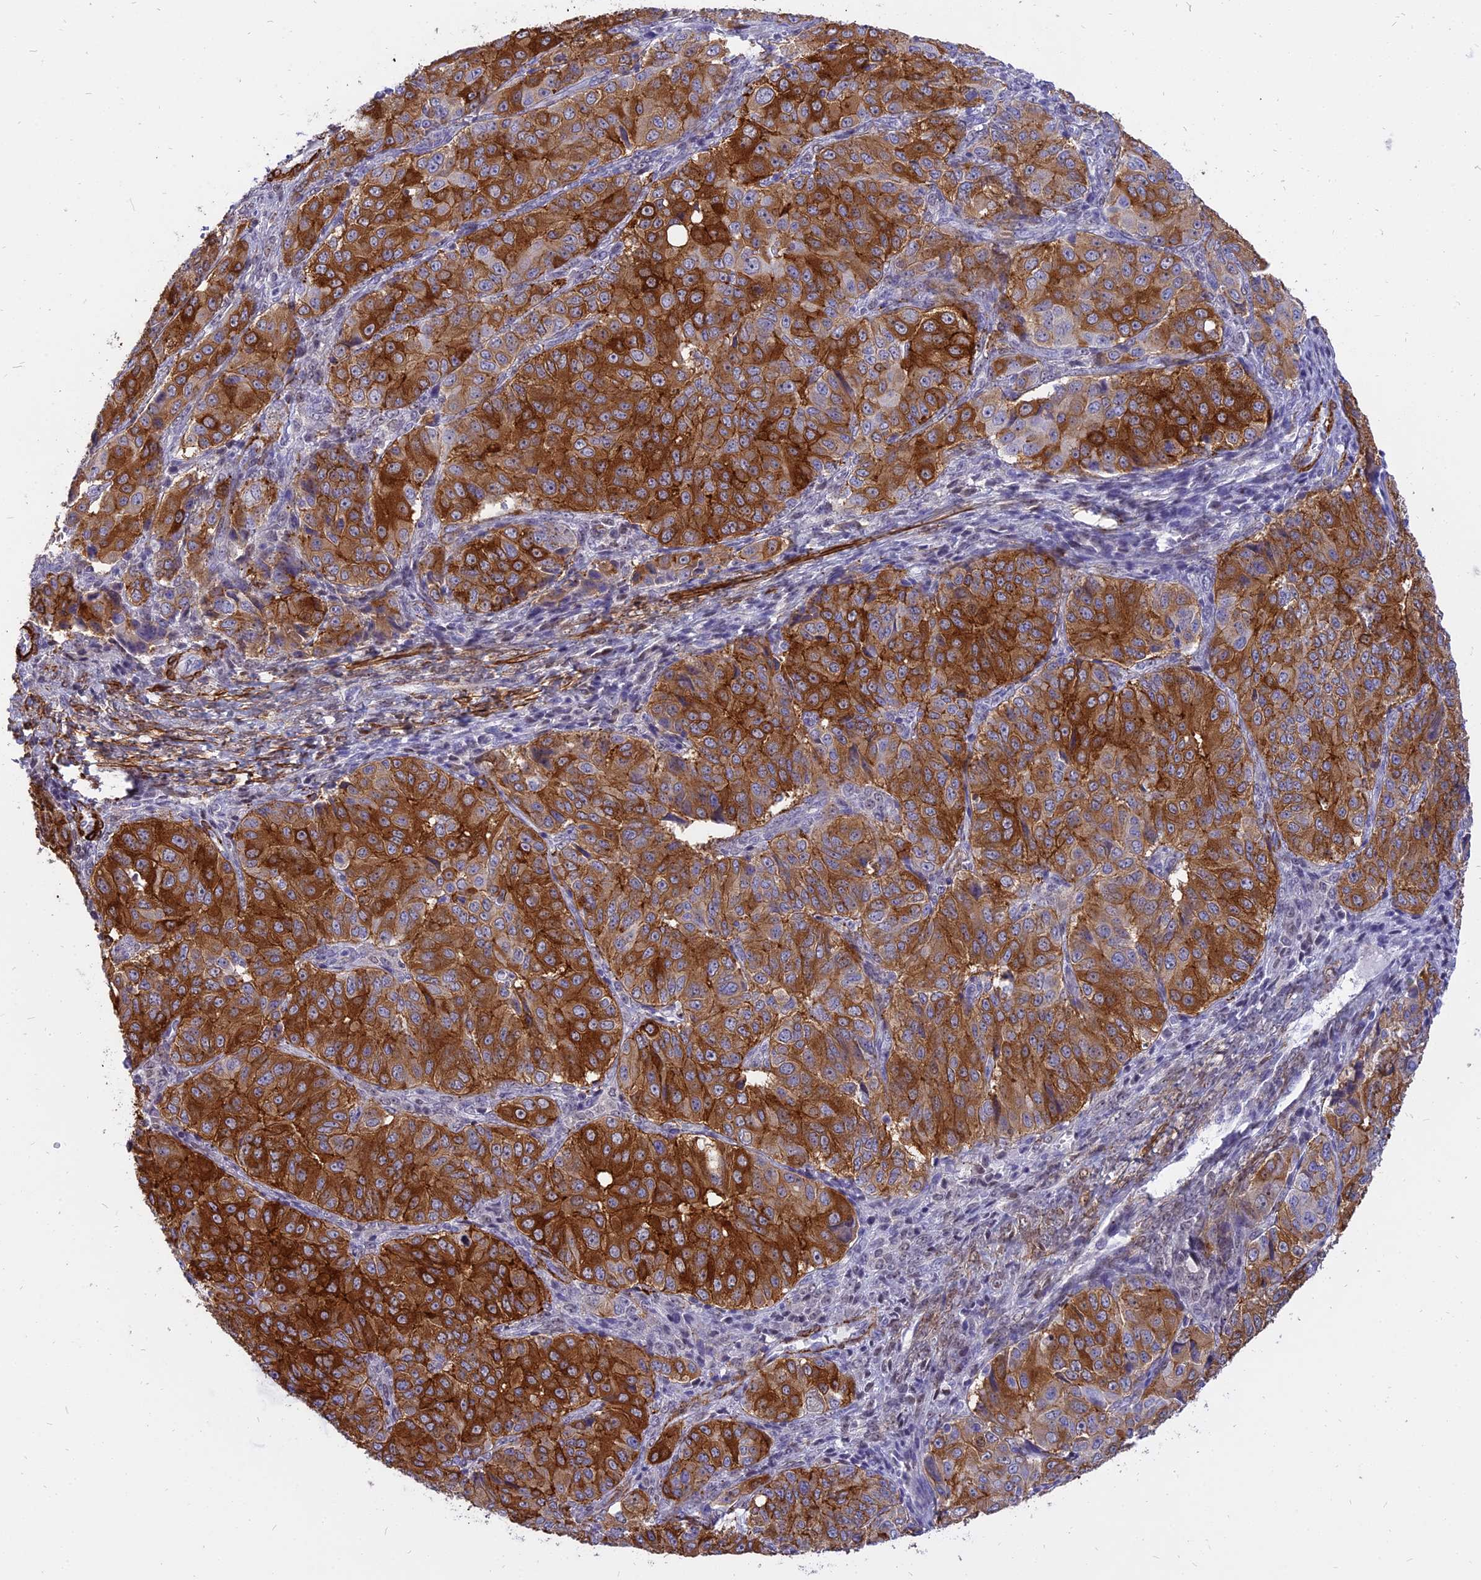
{"staining": {"intensity": "strong", "quantity": "25%-75%", "location": "cytoplasmic/membranous"}, "tissue": "ovarian cancer", "cell_type": "Tumor cells", "image_type": "cancer", "snomed": [{"axis": "morphology", "description": "Carcinoma, endometroid"}, {"axis": "topography", "description": "Ovary"}], "caption": "Ovarian endometroid carcinoma stained with a brown dye exhibits strong cytoplasmic/membranous positive staining in about 25%-75% of tumor cells.", "gene": "CENPV", "patient": {"sex": "female", "age": 51}}